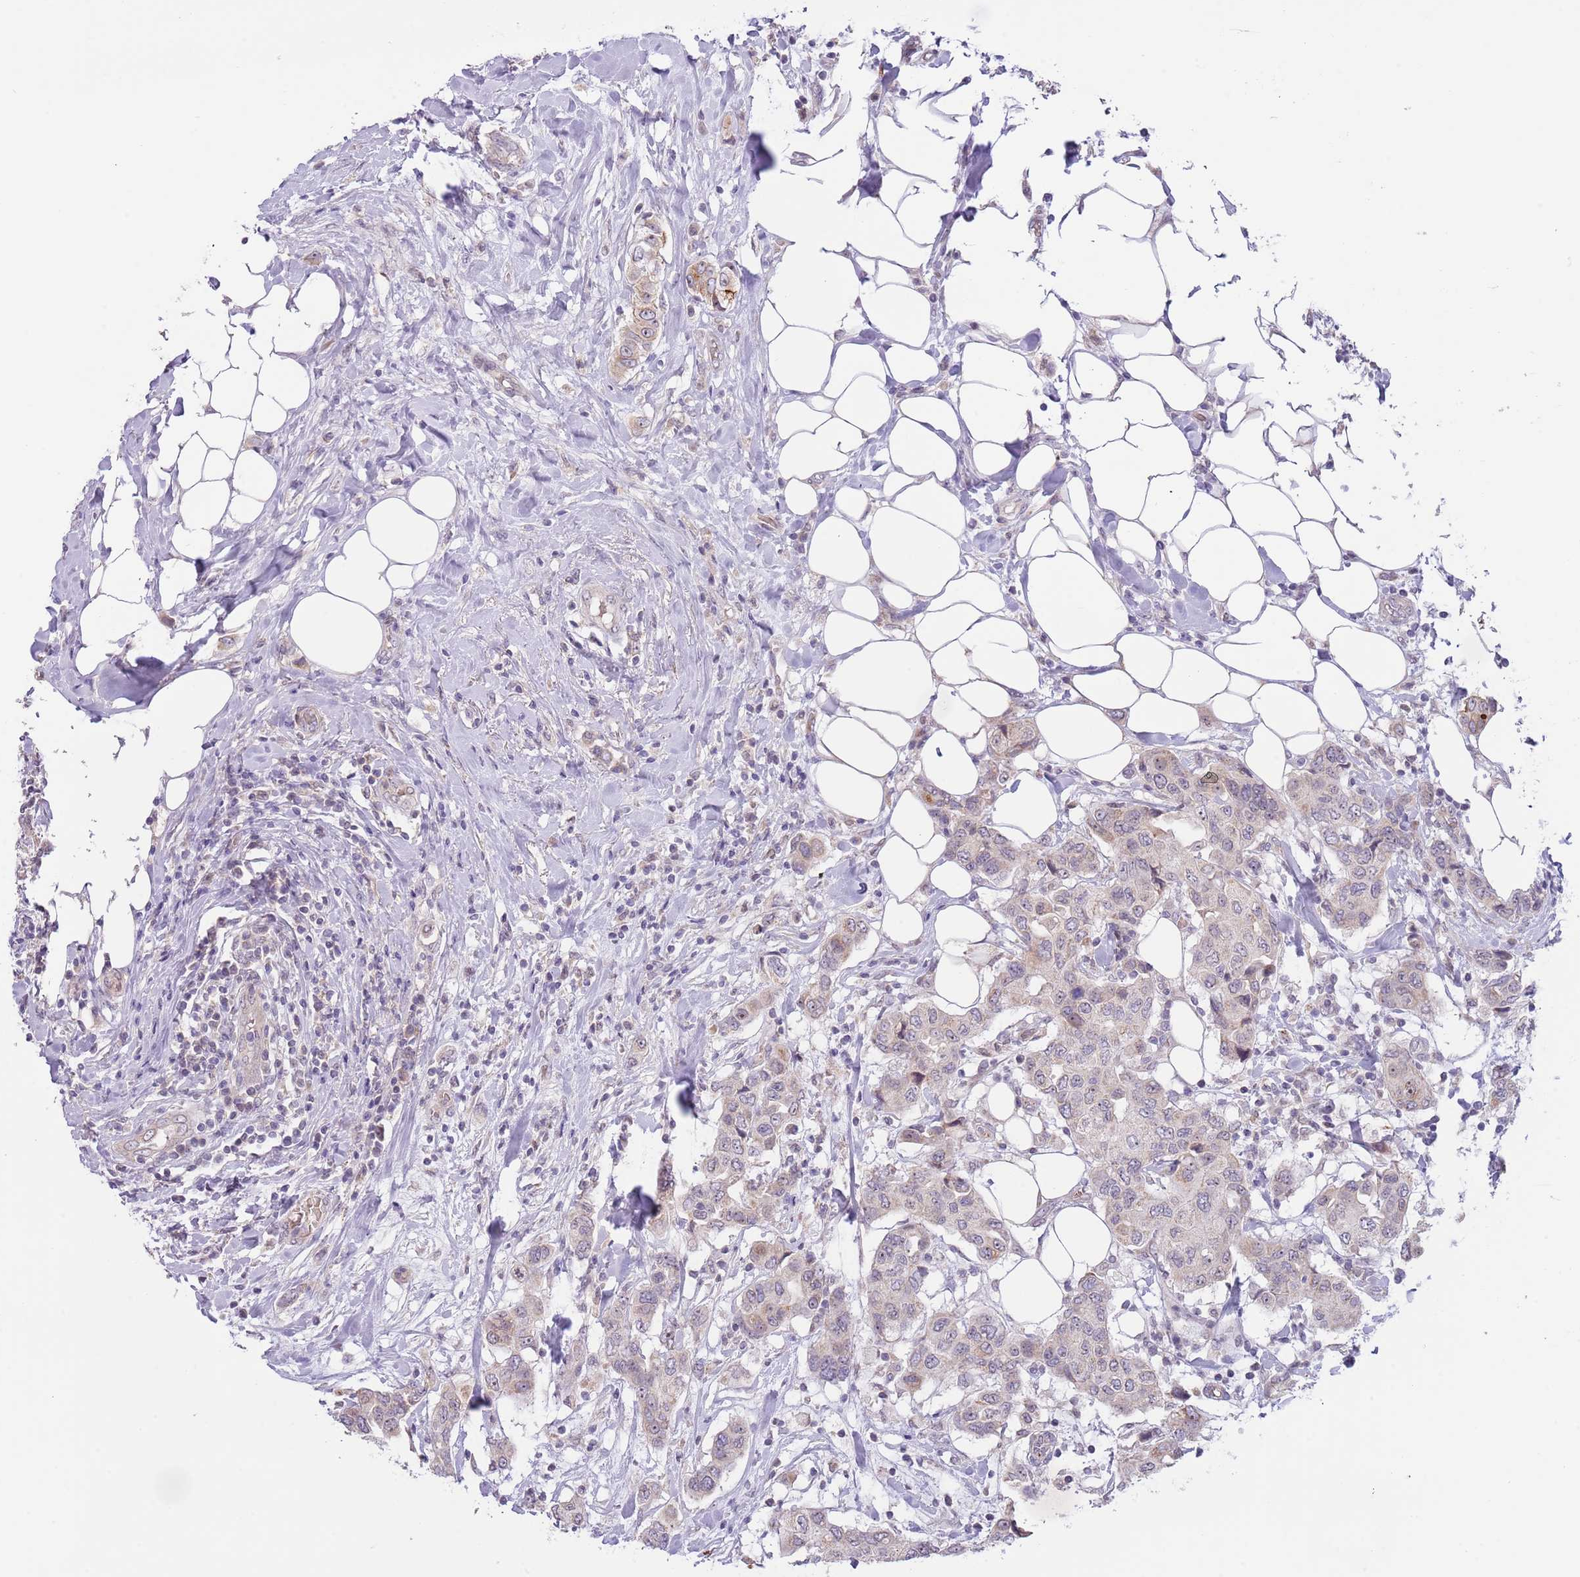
{"staining": {"intensity": "weak", "quantity": "<25%", "location": "cytoplasmic/membranous"}, "tissue": "breast cancer", "cell_type": "Tumor cells", "image_type": "cancer", "snomed": [{"axis": "morphology", "description": "Lobular carcinoma"}, {"axis": "topography", "description": "Breast"}], "caption": "Tumor cells are negative for brown protein staining in breast cancer. (Stains: DAB immunohistochemistry (IHC) with hematoxylin counter stain, Microscopy: brightfield microscopy at high magnification).", "gene": "AP1S2", "patient": {"sex": "female", "age": 51}}